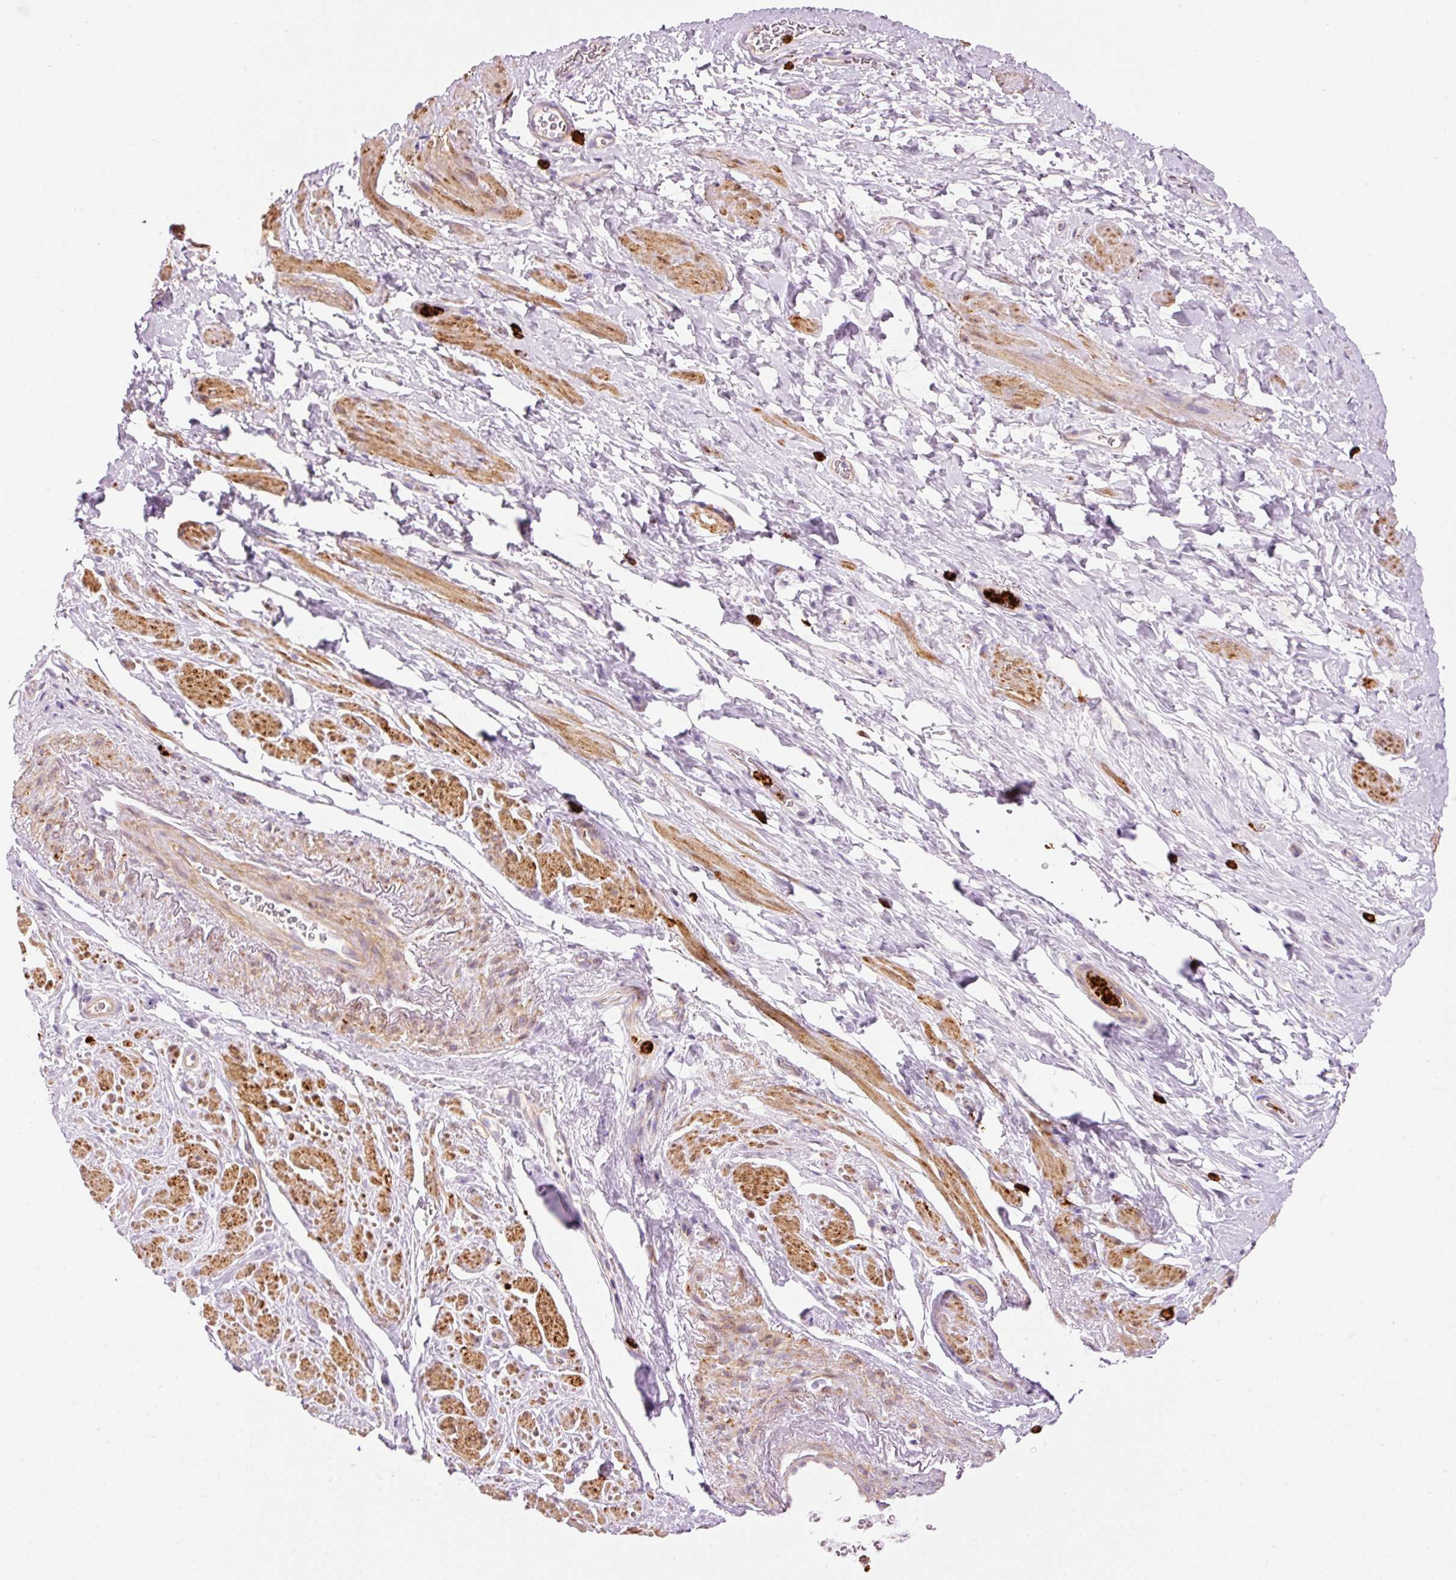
{"staining": {"intensity": "moderate", "quantity": "25%-75%", "location": "cytoplasmic/membranous"}, "tissue": "smooth muscle", "cell_type": "Smooth muscle cells", "image_type": "normal", "snomed": [{"axis": "morphology", "description": "Normal tissue, NOS"}, {"axis": "topography", "description": "Smooth muscle"}, {"axis": "topography", "description": "Peripheral nerve tissue"}], "caption": "Immunohistochemistry (IHC) photomicrograph of normal smooth muscle: human smooth muscle stained using immunohistochemistry (IHC) exhibits medium levels of moderate protein expression localized specifically in the cytoplasmic/membranous of smooth muscle cells, appearing as a cytoplasmic/membranous brown color.", "gene": "MAP3K3", "patient": {"sex": "male", "age": 69}}